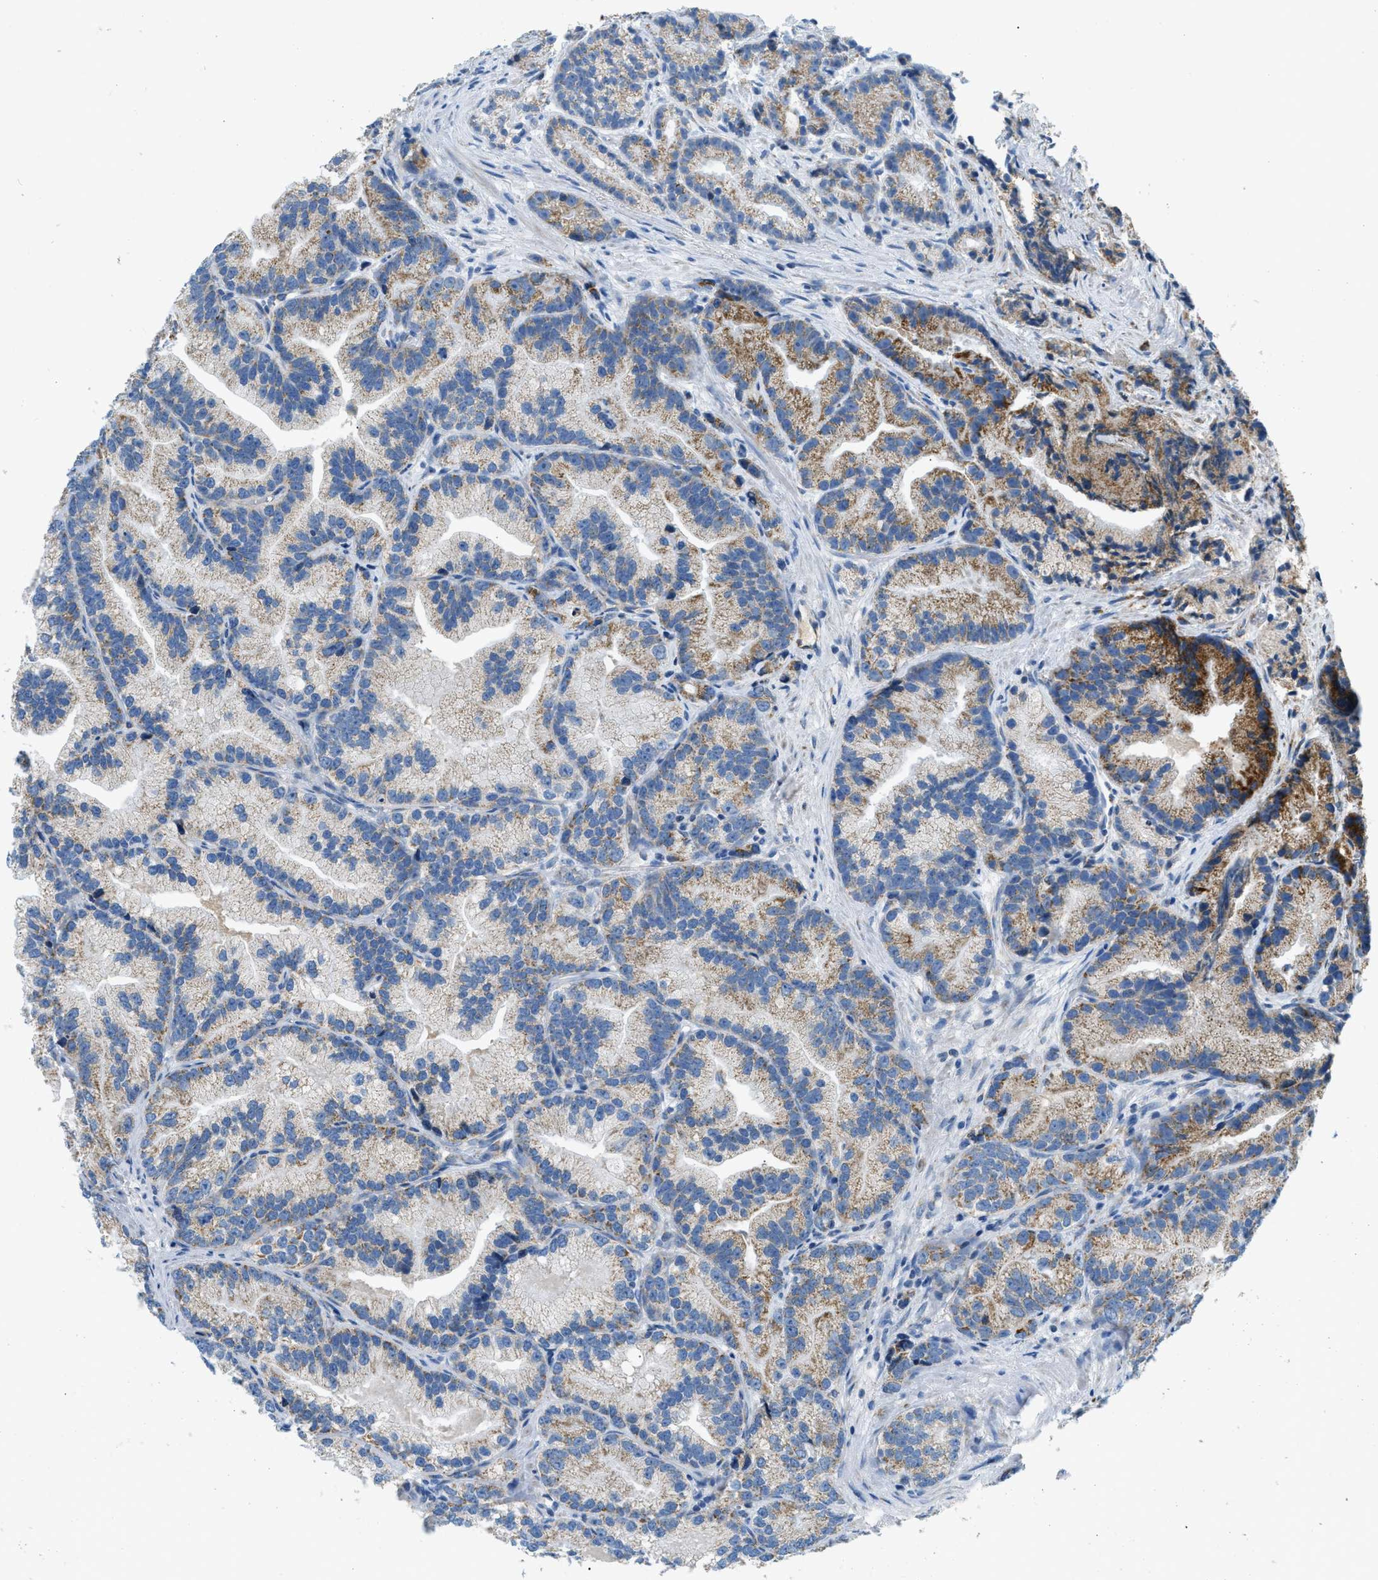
{"staining": {"intensity": "moderate", "quantity": ">75%", "location": "cytoplasmic/membranous"}, "tissue": "prostate cancer", "cell_type": "Tumor cells", "image_type": "cancer", "snomed": [{"axis": "morphology", "description": "Adenocarcinoma, Low grade"}, {"axis": "topography", "description": "Prostate"}], "caption": "The micrograph reveals staining of adenocarcinoma (low-grade) (prostate), revealing moderate cytoplasmic/membranous protein expression (brown color) within tumor cells. Ihc stains the protein of interest in brown and the nuclei are stained blue.", "gene": "ACADVL", "patient": {"sex": "male", "age": 89}}